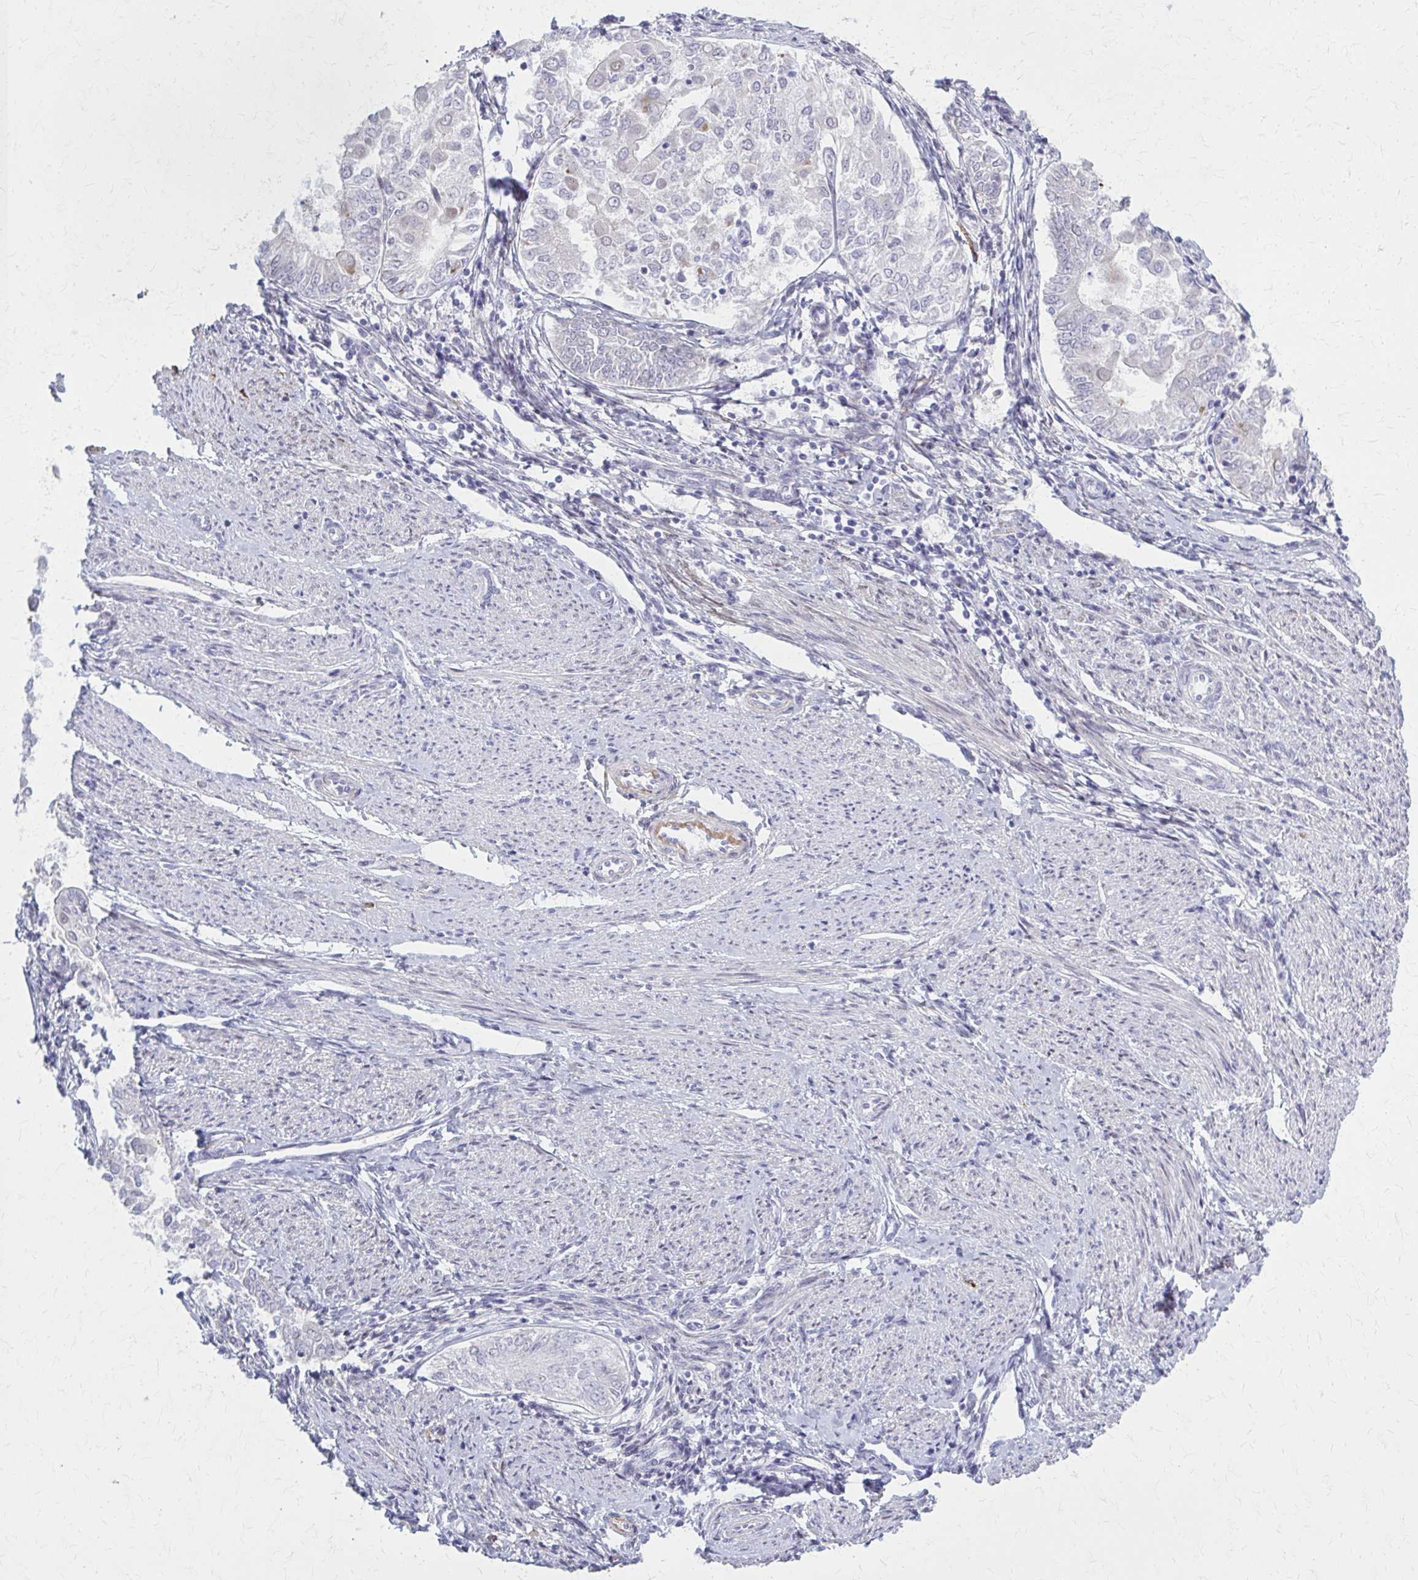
{"staining": {"intensity": "negative", "quantity": "none", "location": "none"}, "tissue": "endometrial cancer", "cell_type": "Tumor cells", "image_type": "cancer", "snomed": [{"axis": "morphology", "description": "Adenocarcinoma, NOS"}, {"axis": "topography", "description": "Endometrium"}], "caption": "Photomicrograph shows no protein positivity in tumor cells of adenocarcinoma (endometrial) tissue. (Brightfield microscopy of DAB immunohistochemistry (IHC) at high magnification).", "gene": "SERPIND1", "patient": {"sex": "female", "age": 68}}